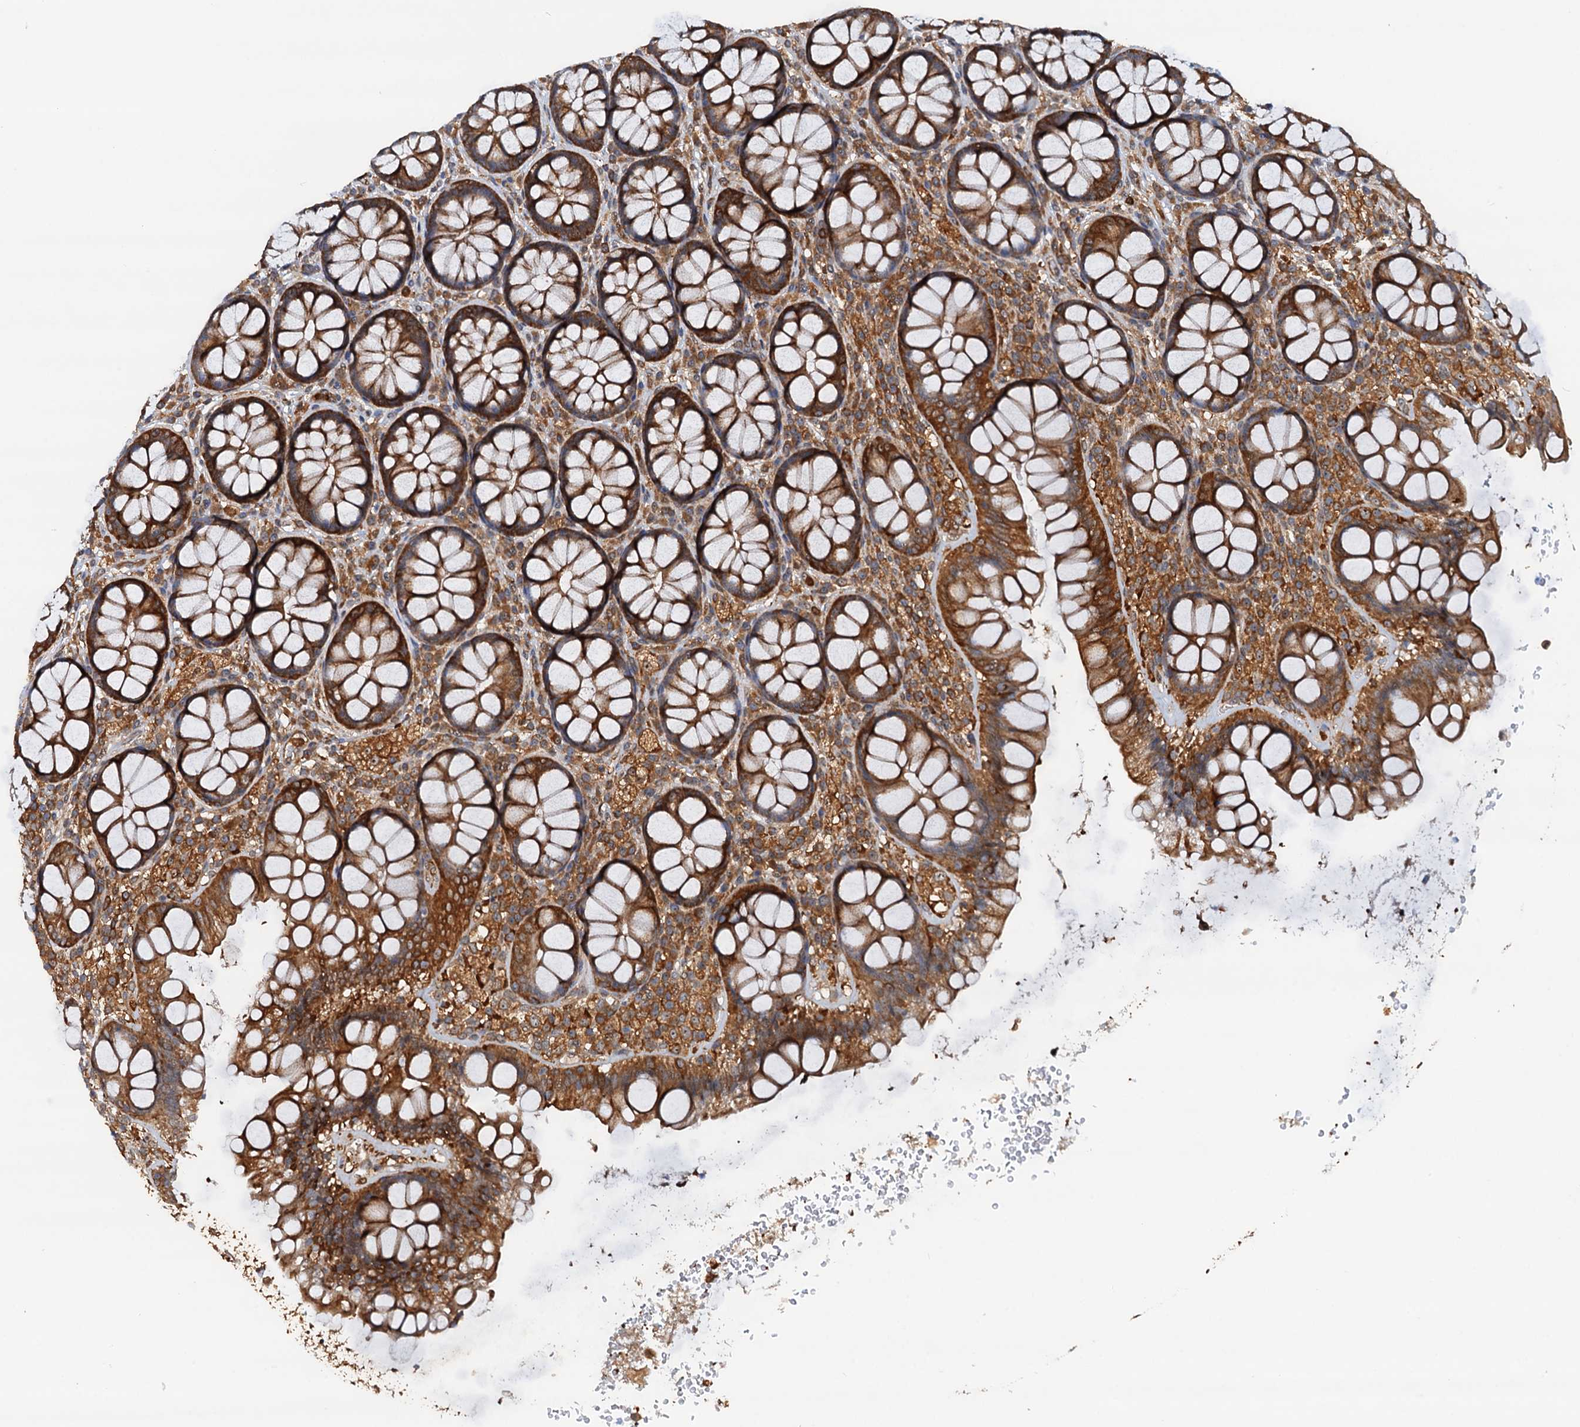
{"staining": {"intensity": "moderate", "quantity": ">75%", "location": "cytoplasmic/membranous"}, "tissue": "rectum", "cell_type": "Glandular cells", "image_type": "normal", "snomed": [{"axis": "morphology", "description": "Normal tissue, NOS"}, {"axis": "topography", "description": "Rectum"}], "caption": "DAB (3,3'-diaminobenzidine) immunohistochemical staining of normal rectum shows moderate cytoplasmic/membranous protein staining in about >75% of glandular cells. (DAB IHC with brightfield microscopy, high magnification).", "gene": "USP6NL", "patient": {"sex": "male", "age": 83}}